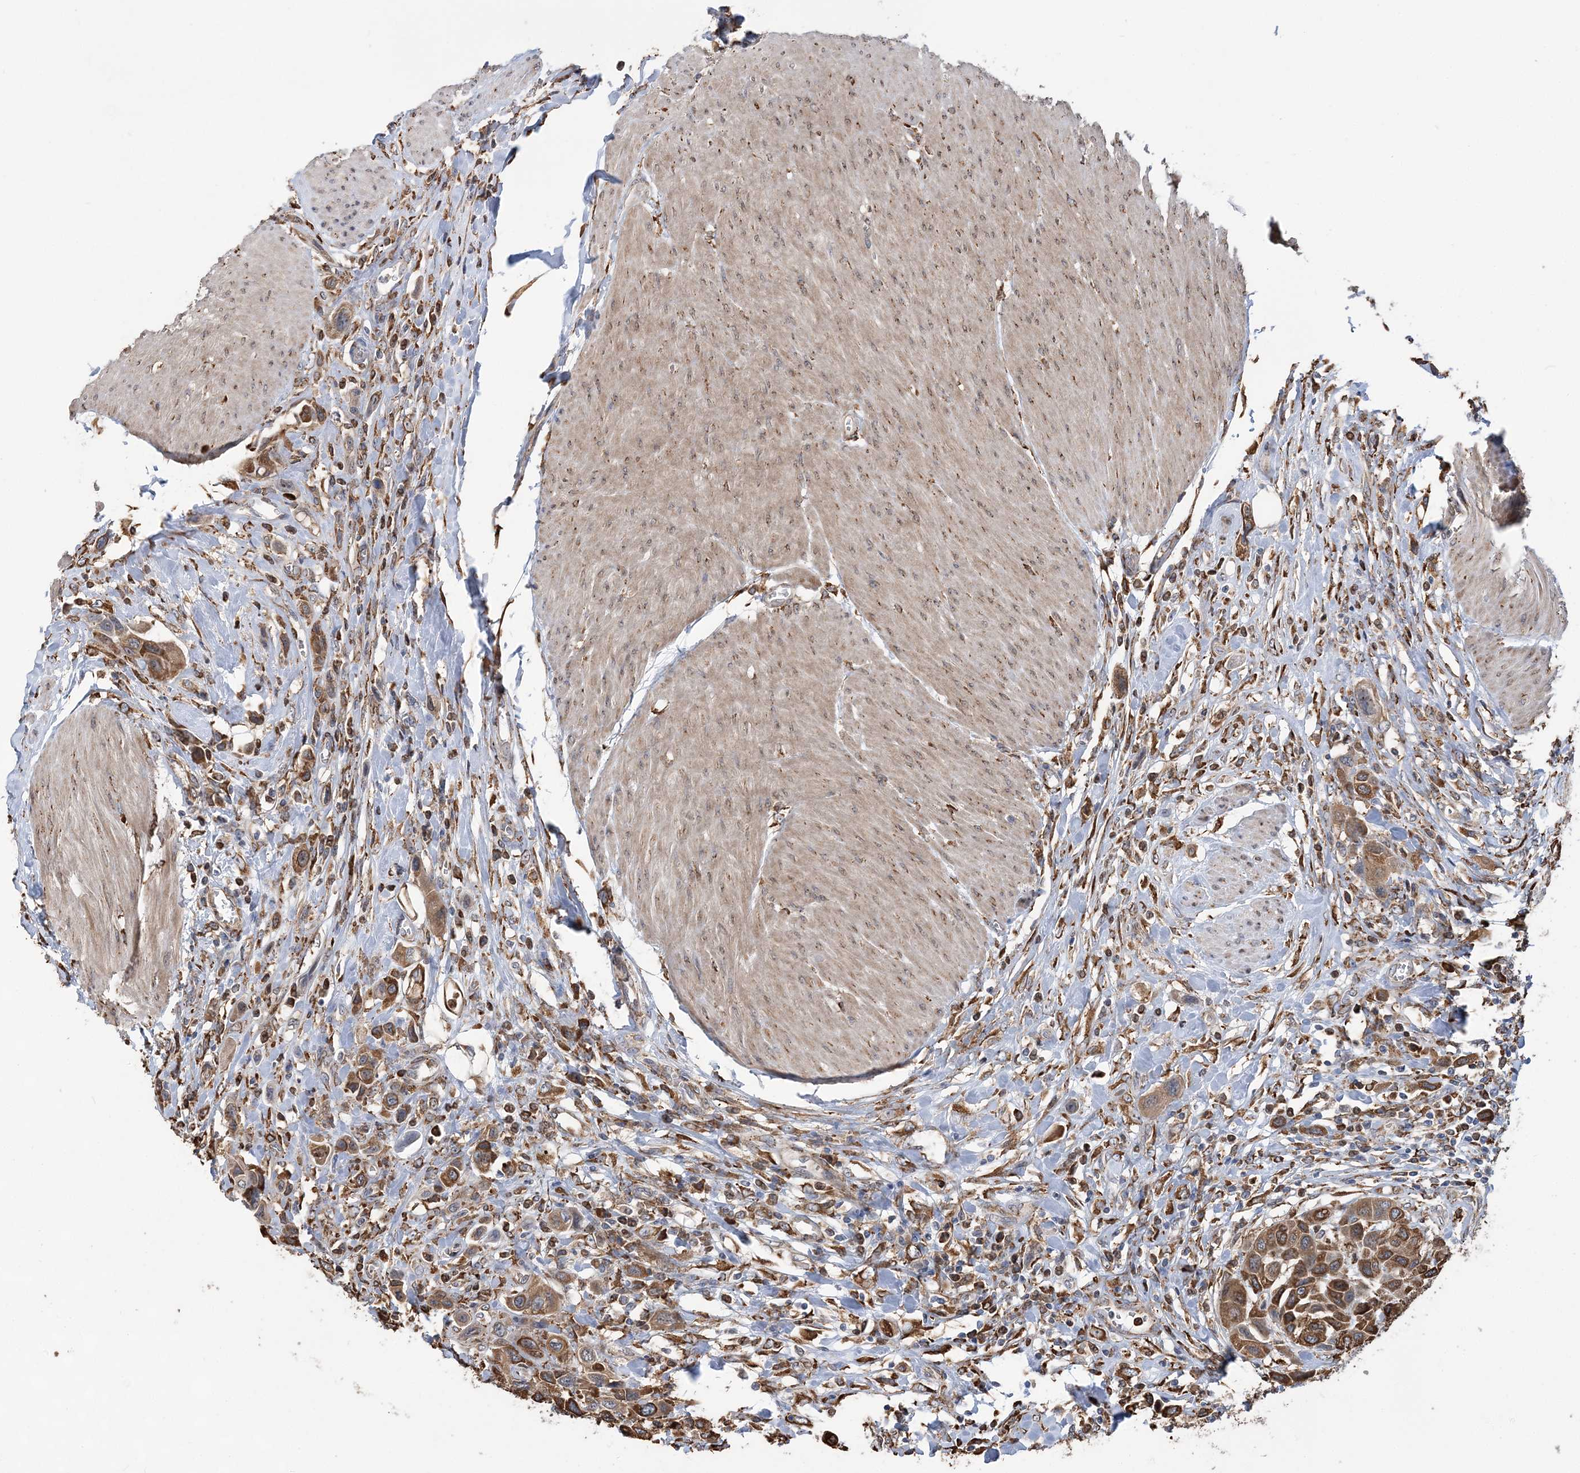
{"staining": {"intensity": "moderate", "quantity": ">75%", "location": "cytoplasmic/membranous"}, "tissue": "urothelial cancer", "cell_type": "Tumor cells", "image_type": "cancer", "snomed": [{"axis": "morphology", "description": "Urothelial carcinoma, High grade"}, {"axis": "topography", "description": "Urinary bladder"}], "caption": "Immunohistochemistry (DAB (3,3'-diaminobenzidine)) staining of human high-grade urothelial carcinoma exhibits moderate cytoplasmic/membranous protein expression in approximately >75% of tumor cells.", "gene": "WDR12", "patient": {"sex": "male", "age": 50}}